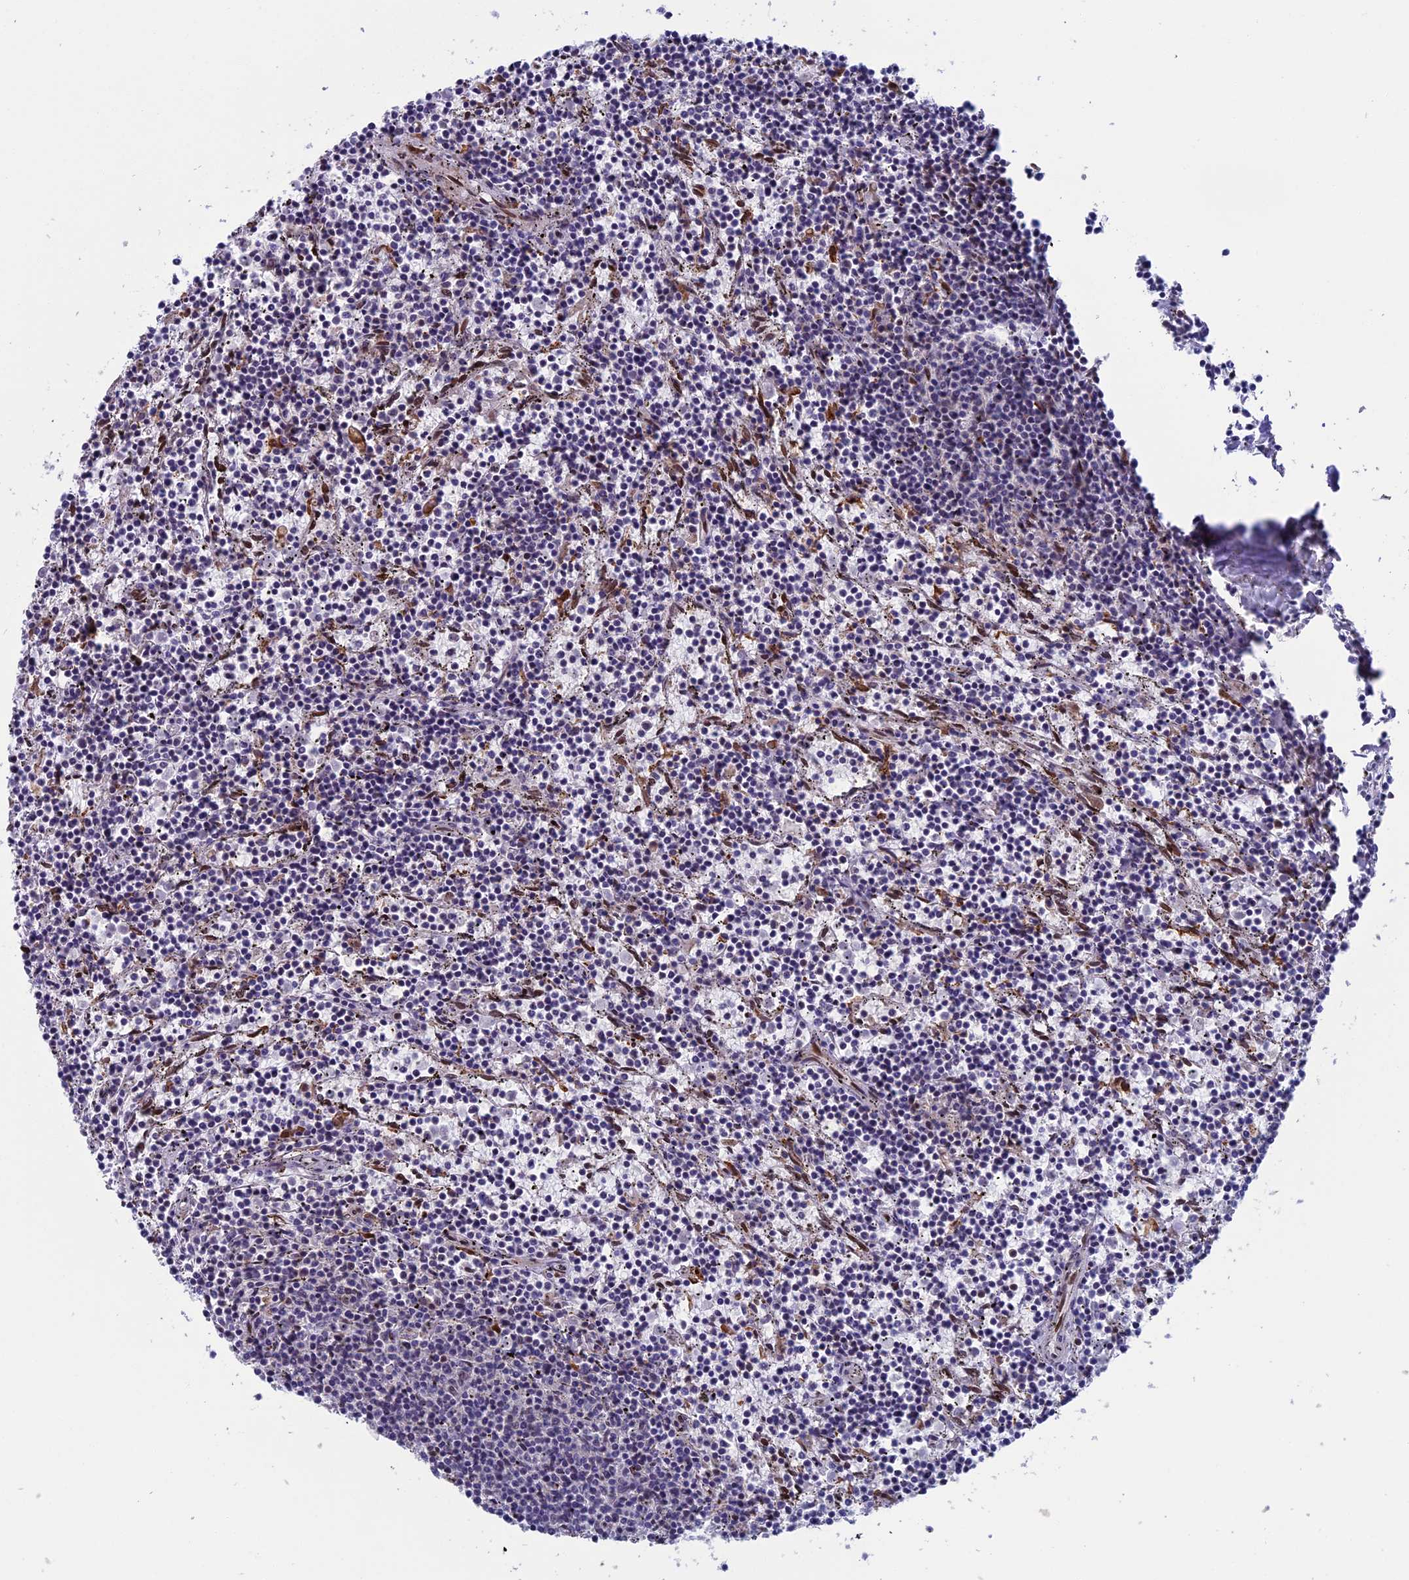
{"staining": {"intensity": "negative", "quantity": "none", "location": "none"}, "tissue": "lymphoma", "cell_type": "Tumor cells", "image_type": "cancer", "snomed": [{"axis": "morphology", "description": "Malignant lymphoma, non-Hodgkin's type, Low grade"}, {"axis": "topography", "description": "Spleen"}], "caption": "IHC of lymphoma shows no positivity in tumor cells. Nuclei are stained in blue.", "gene": "GPSM1", "patient": {"sex": "female", "age": 50}}